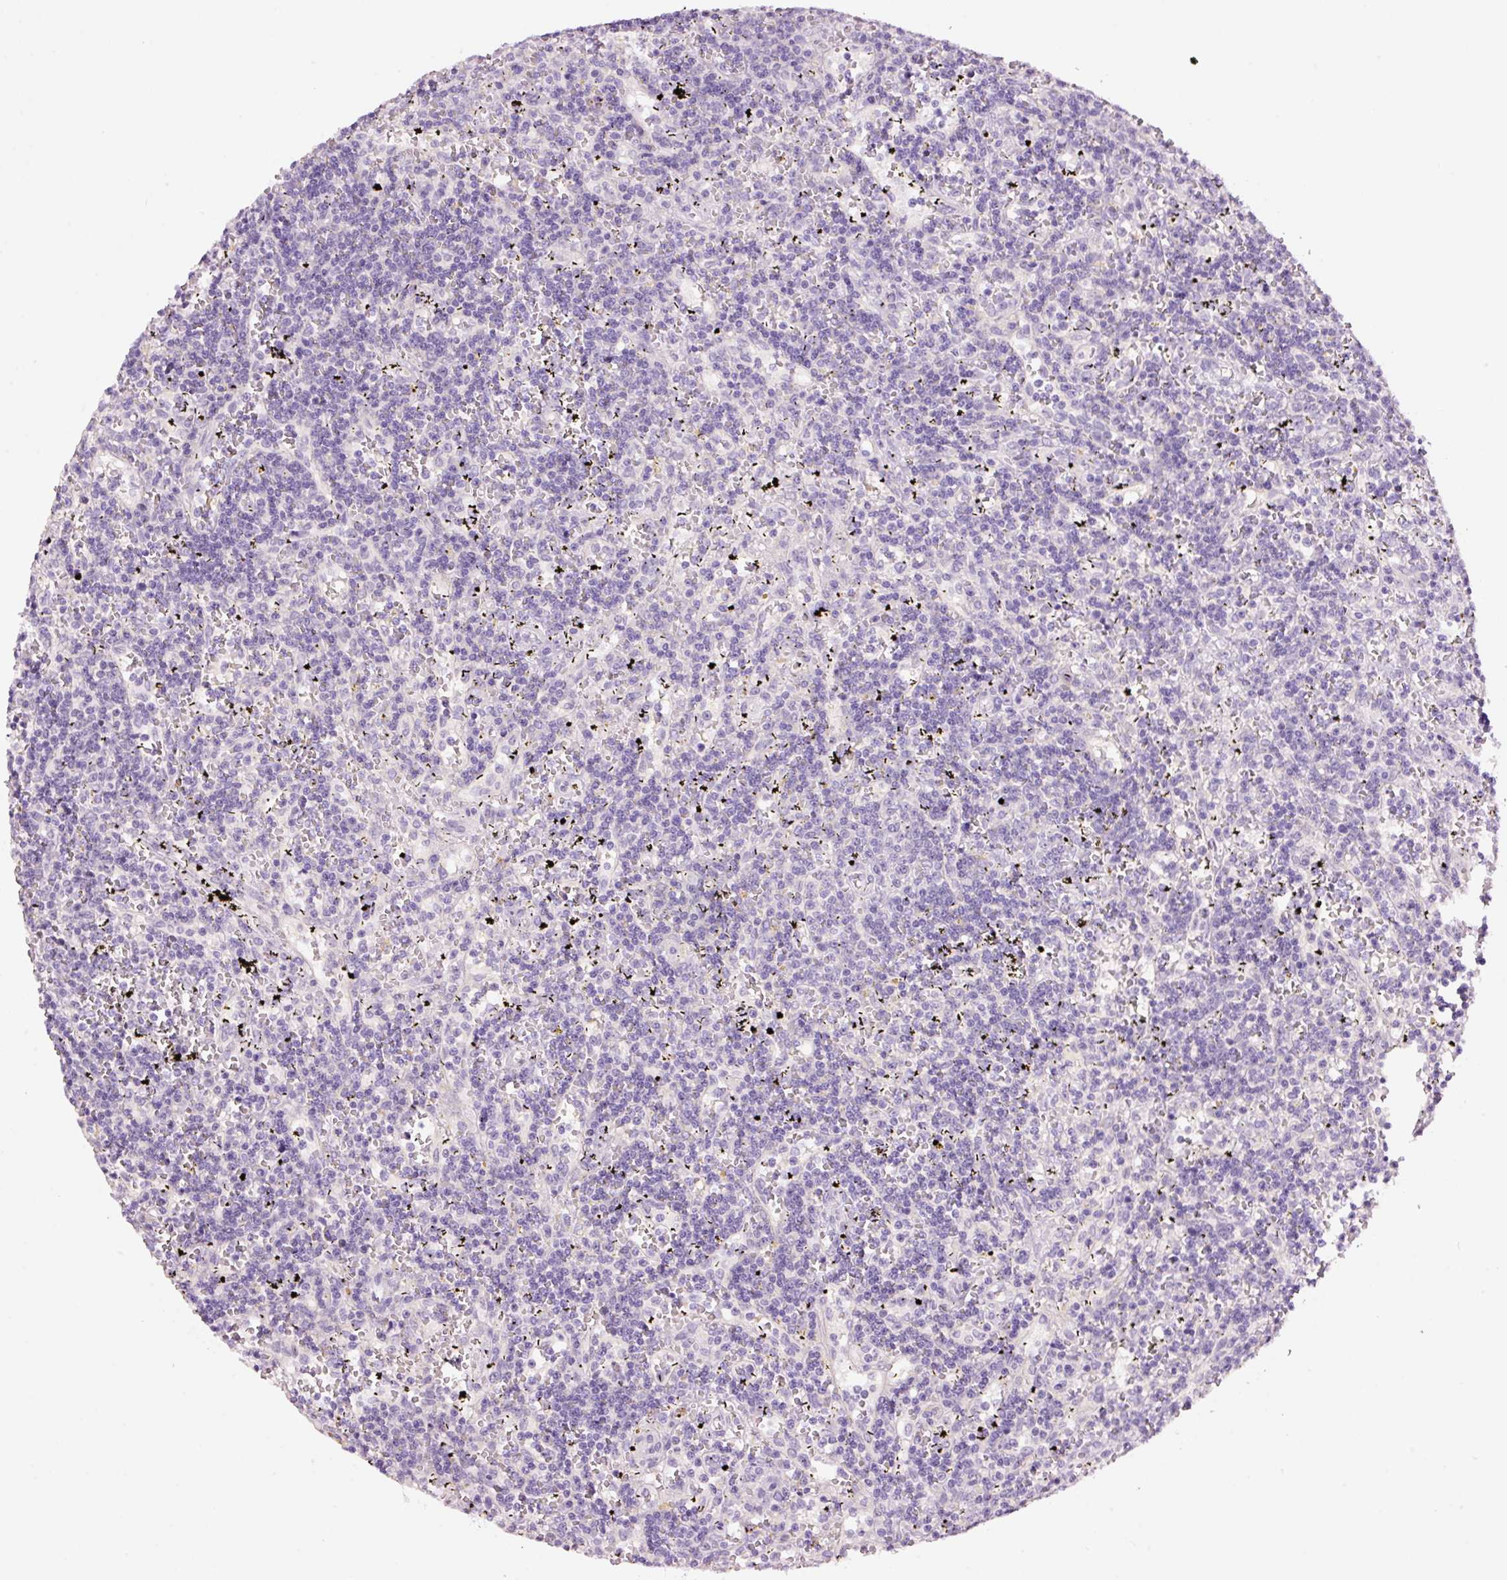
{"staining": {"intensity": "negative", "quantity": "none", "location": "none"}, "tissue": "lymphoma", "cell_type": "Tumor cells", "image_type": "cancer", "snomed": [{"axis": "morphology", "description": "Malignant lymphoma, non-Hodgkin's type, Low grade"}, {"axis": "topography", "description": "Spleen"}], "caption": "A photomicrograph of lymphoma stained for a protein exhibits no brown staining in tumor cells.", "gene": "GCG", "patient": {"sex": "male", "age": 60}}